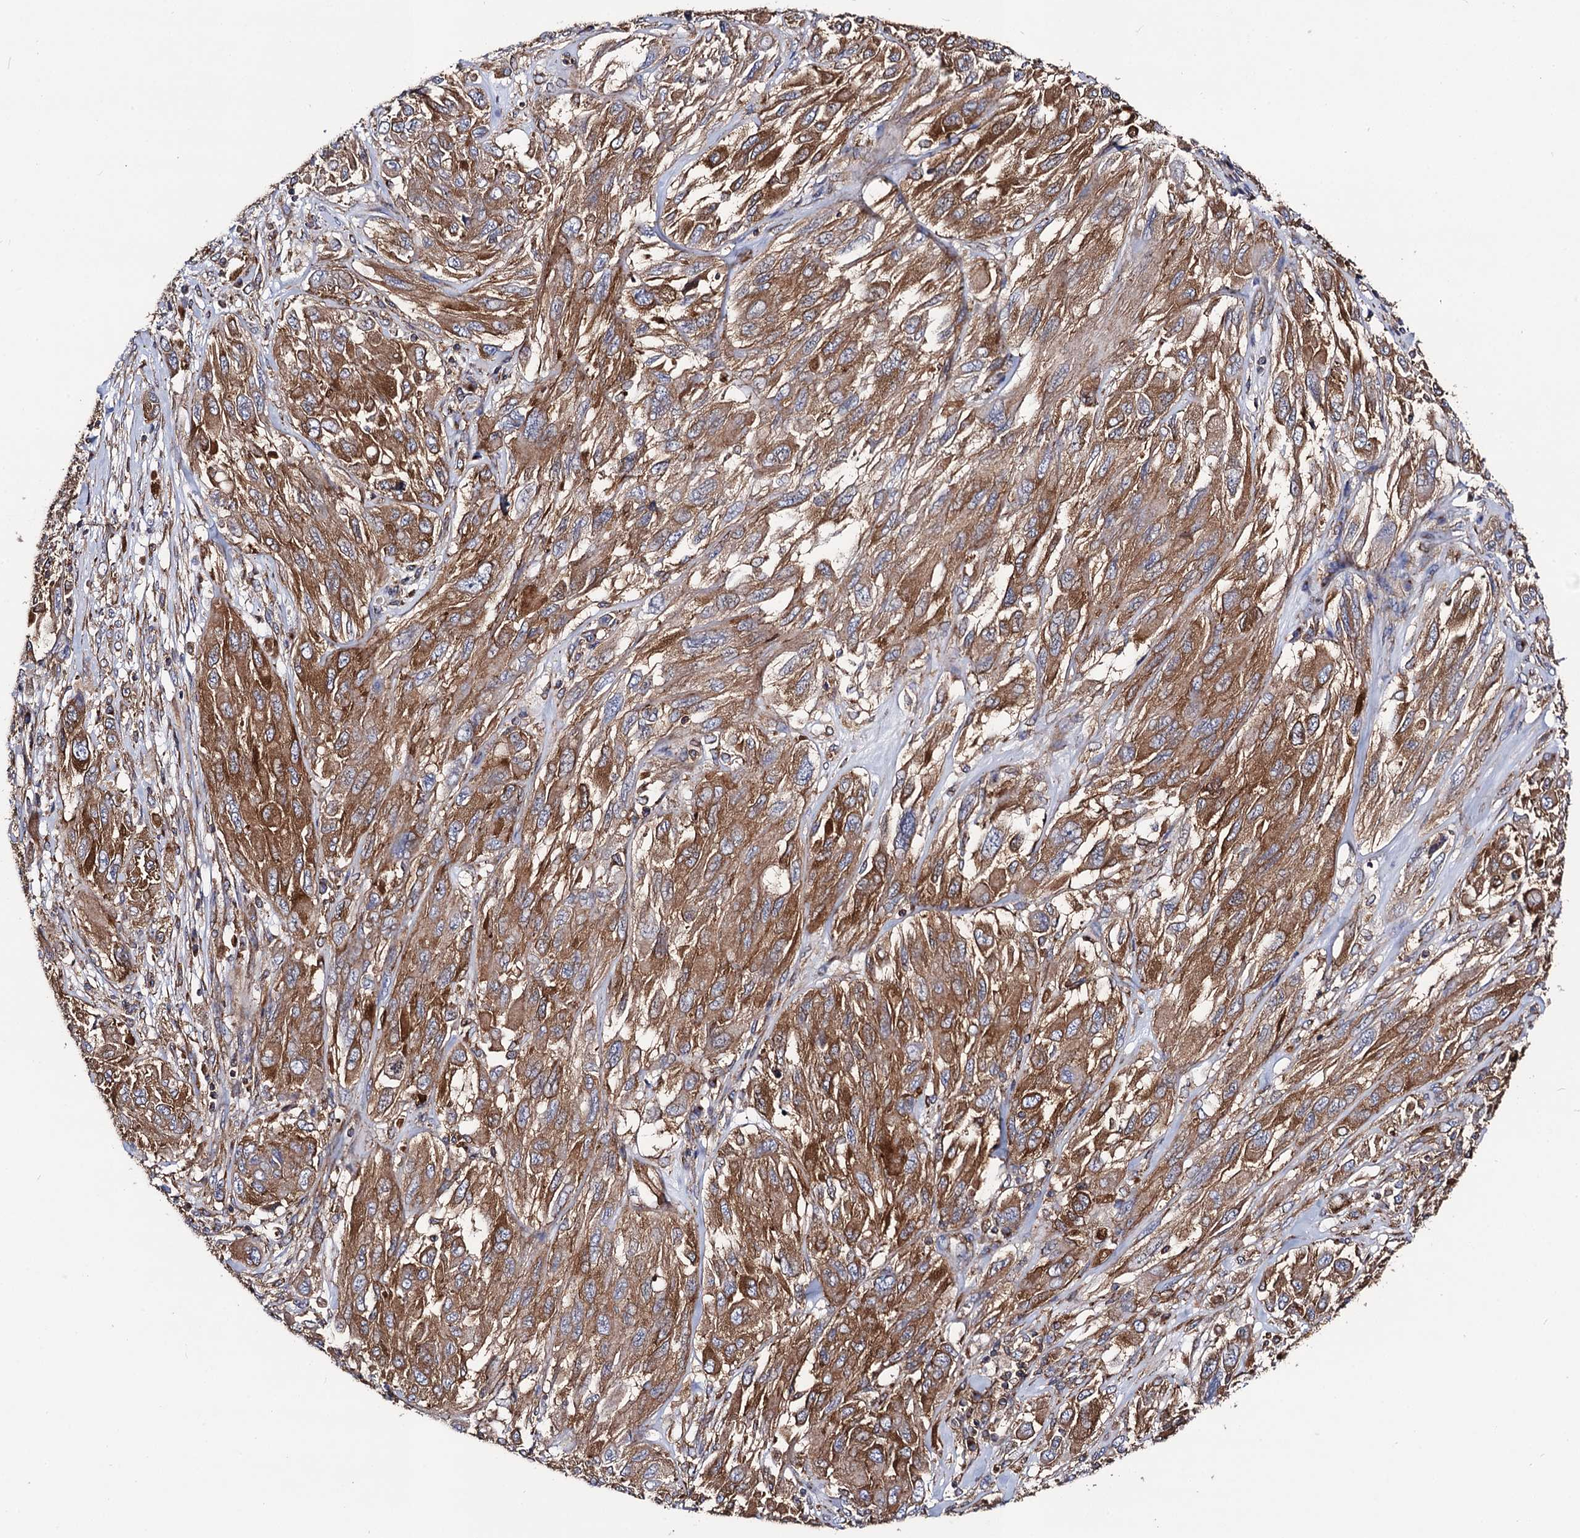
{"staining": {"intensity": "moderate", "quantity": ">75%", "location": "cytoplasmic/membranous"}, "tissue": "melanoma", "cell_type": "Tumor cells", "image_type": "cancer", "snomed": [{"axis": "morphology", "description": "Malignant melanoma, NOS"}, {"axis": "topography", "description": "Skin"}], "caption": "Melanoma stained for a protein (brown) reveals moderate cytoplasmic/membranous positive positivity in approximately >75% of tumor cells.", "gene": "DYDC1", "patient": {"sex": "female", "age": 91}}